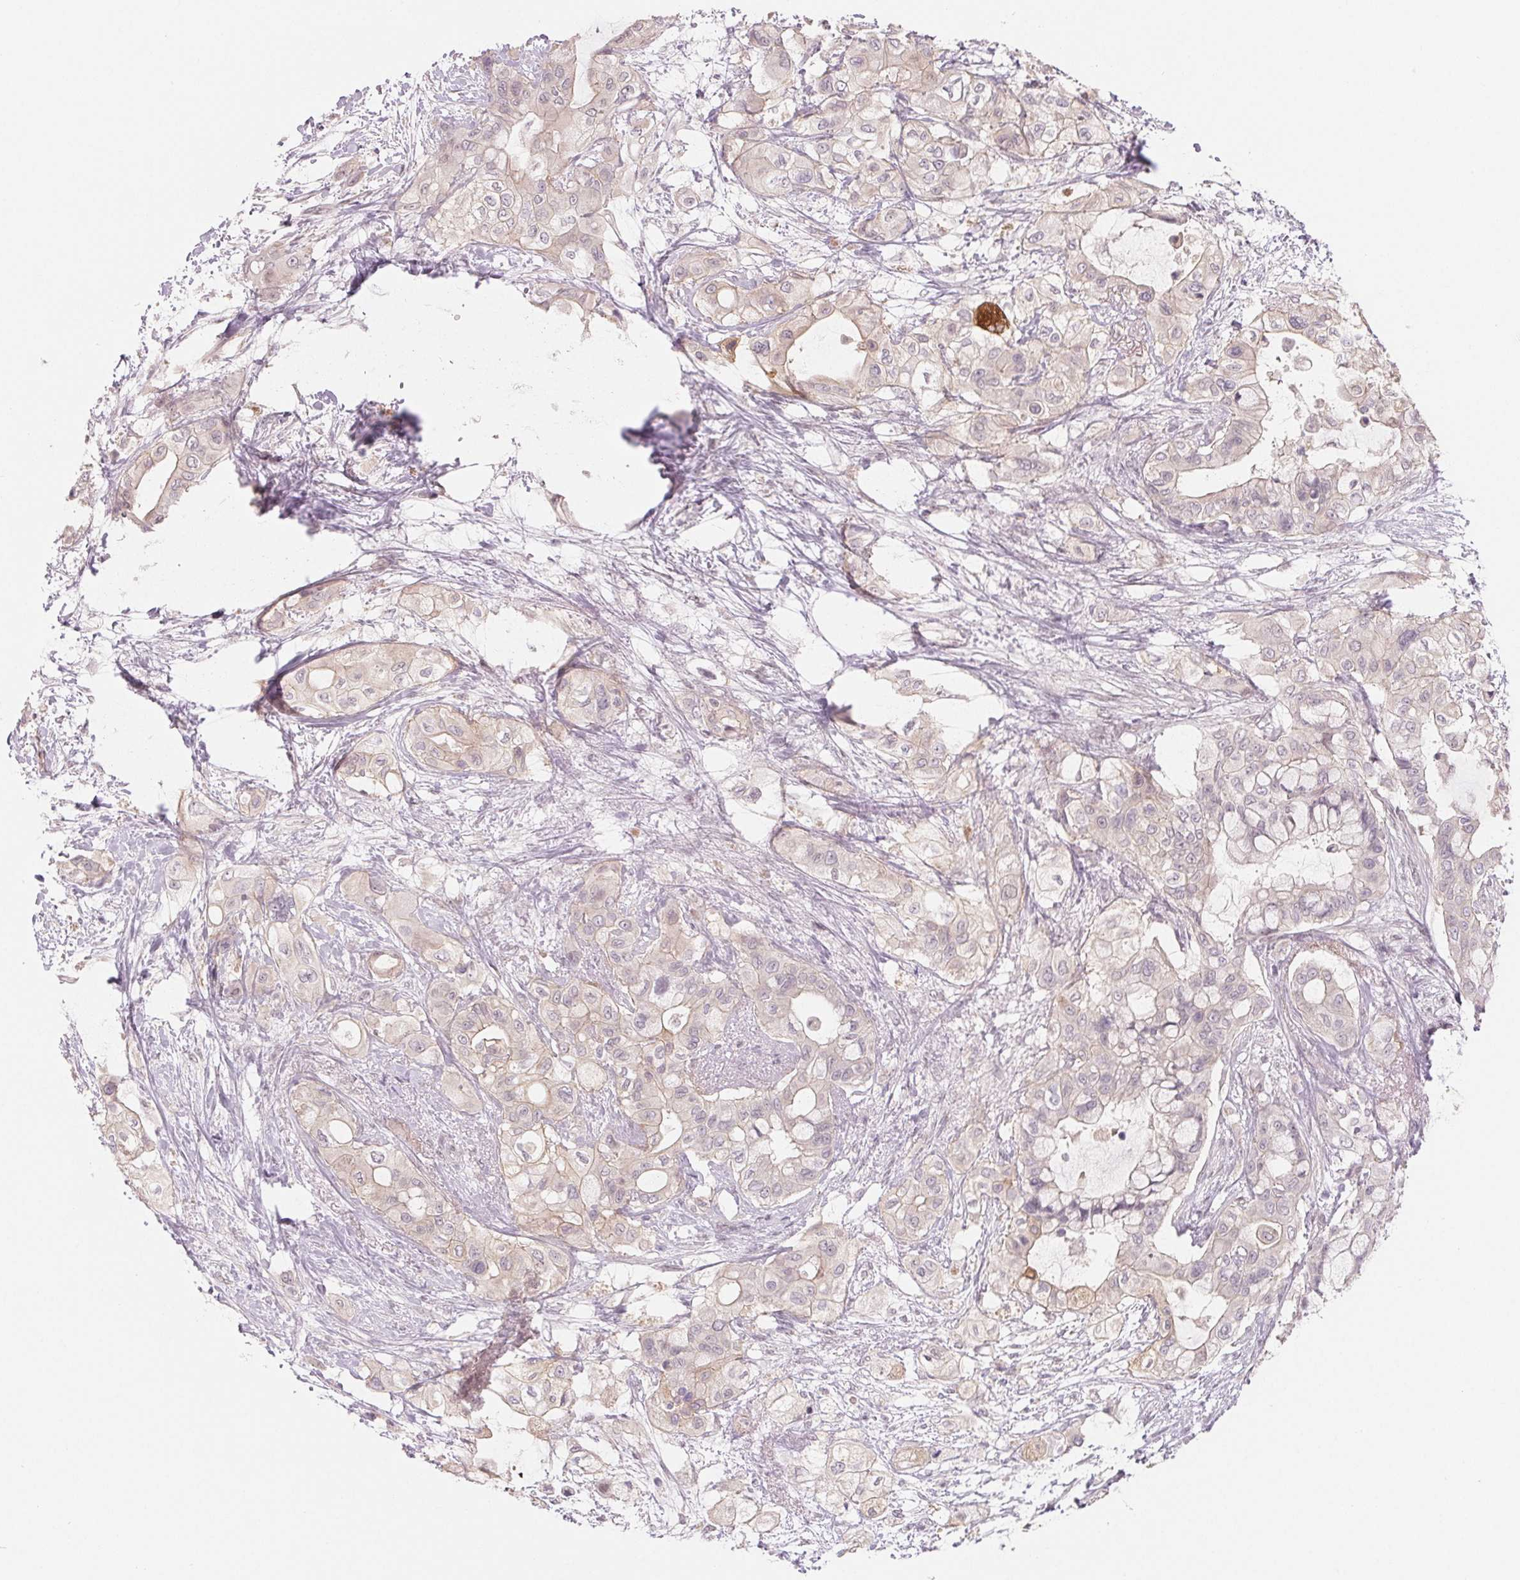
{"staining": {"intensity": "weak", "quantity": "<25%", "location": "cytoplasmic/membranous"}, "tissue": "pancreatic cancer", "cell_type": "Tumor cells", "image_type": "cancer", "snomed": [{"axis": "morphology", "description": "Adenocarcinoma, NOS"}, {"axis": "topography", "description": "Pancreas"}], "caption": "Protein analysis of pancreatic cancer (adenocarcinoma) exhibits no significant staining in tumor cells.", "gene": "CFC1", "patient": {"sex": "male", "age": 71}}